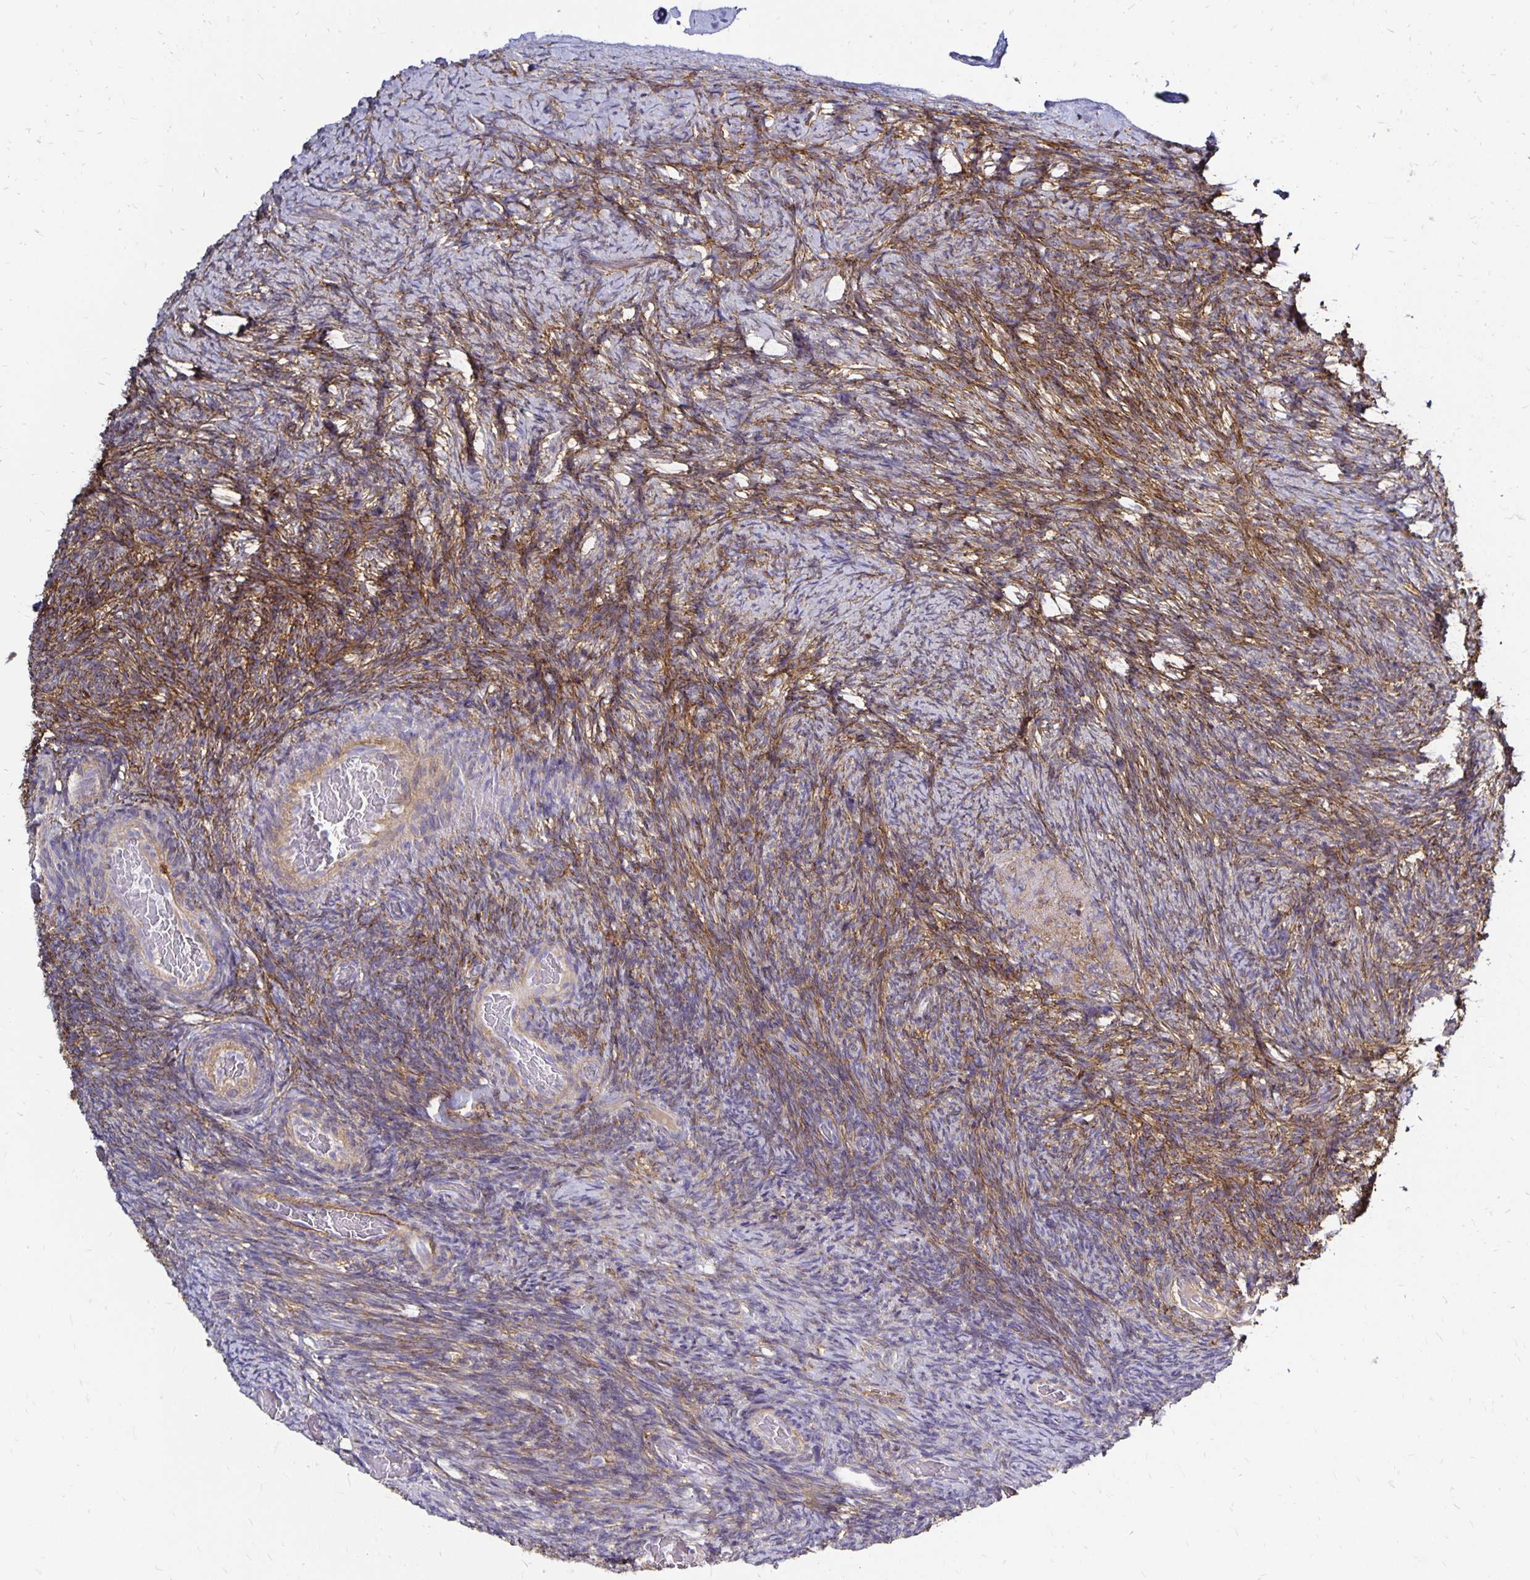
{"staining": {"intensity": "moderate", "quantity": "25%-75%", "location": "cytoplasmic/membranous"}, "tissue": "ovary", "cell_type": "Ovarian stroma cells", "image_type": "normal", "snomed": [{"axis": "morphology", "description": "Normal tissue, NOS"}, {"axis": "topography", "description": "Ovary"}], "caption": "Immunohistochemical staining of normal human ovary demonstrates 25%-75% levels of moderate cytoplasmic/membranous protein positivity in approximately 25%-75% of ovarian stroma cells. Using DAB (3,3'-diaminobenzidine) (brown) and hematoxylin (blue) stains, captured at high magnification using brightfield microscopy.", "gene": "TNS3", "patient": {"sex": "female", "age": 34}}